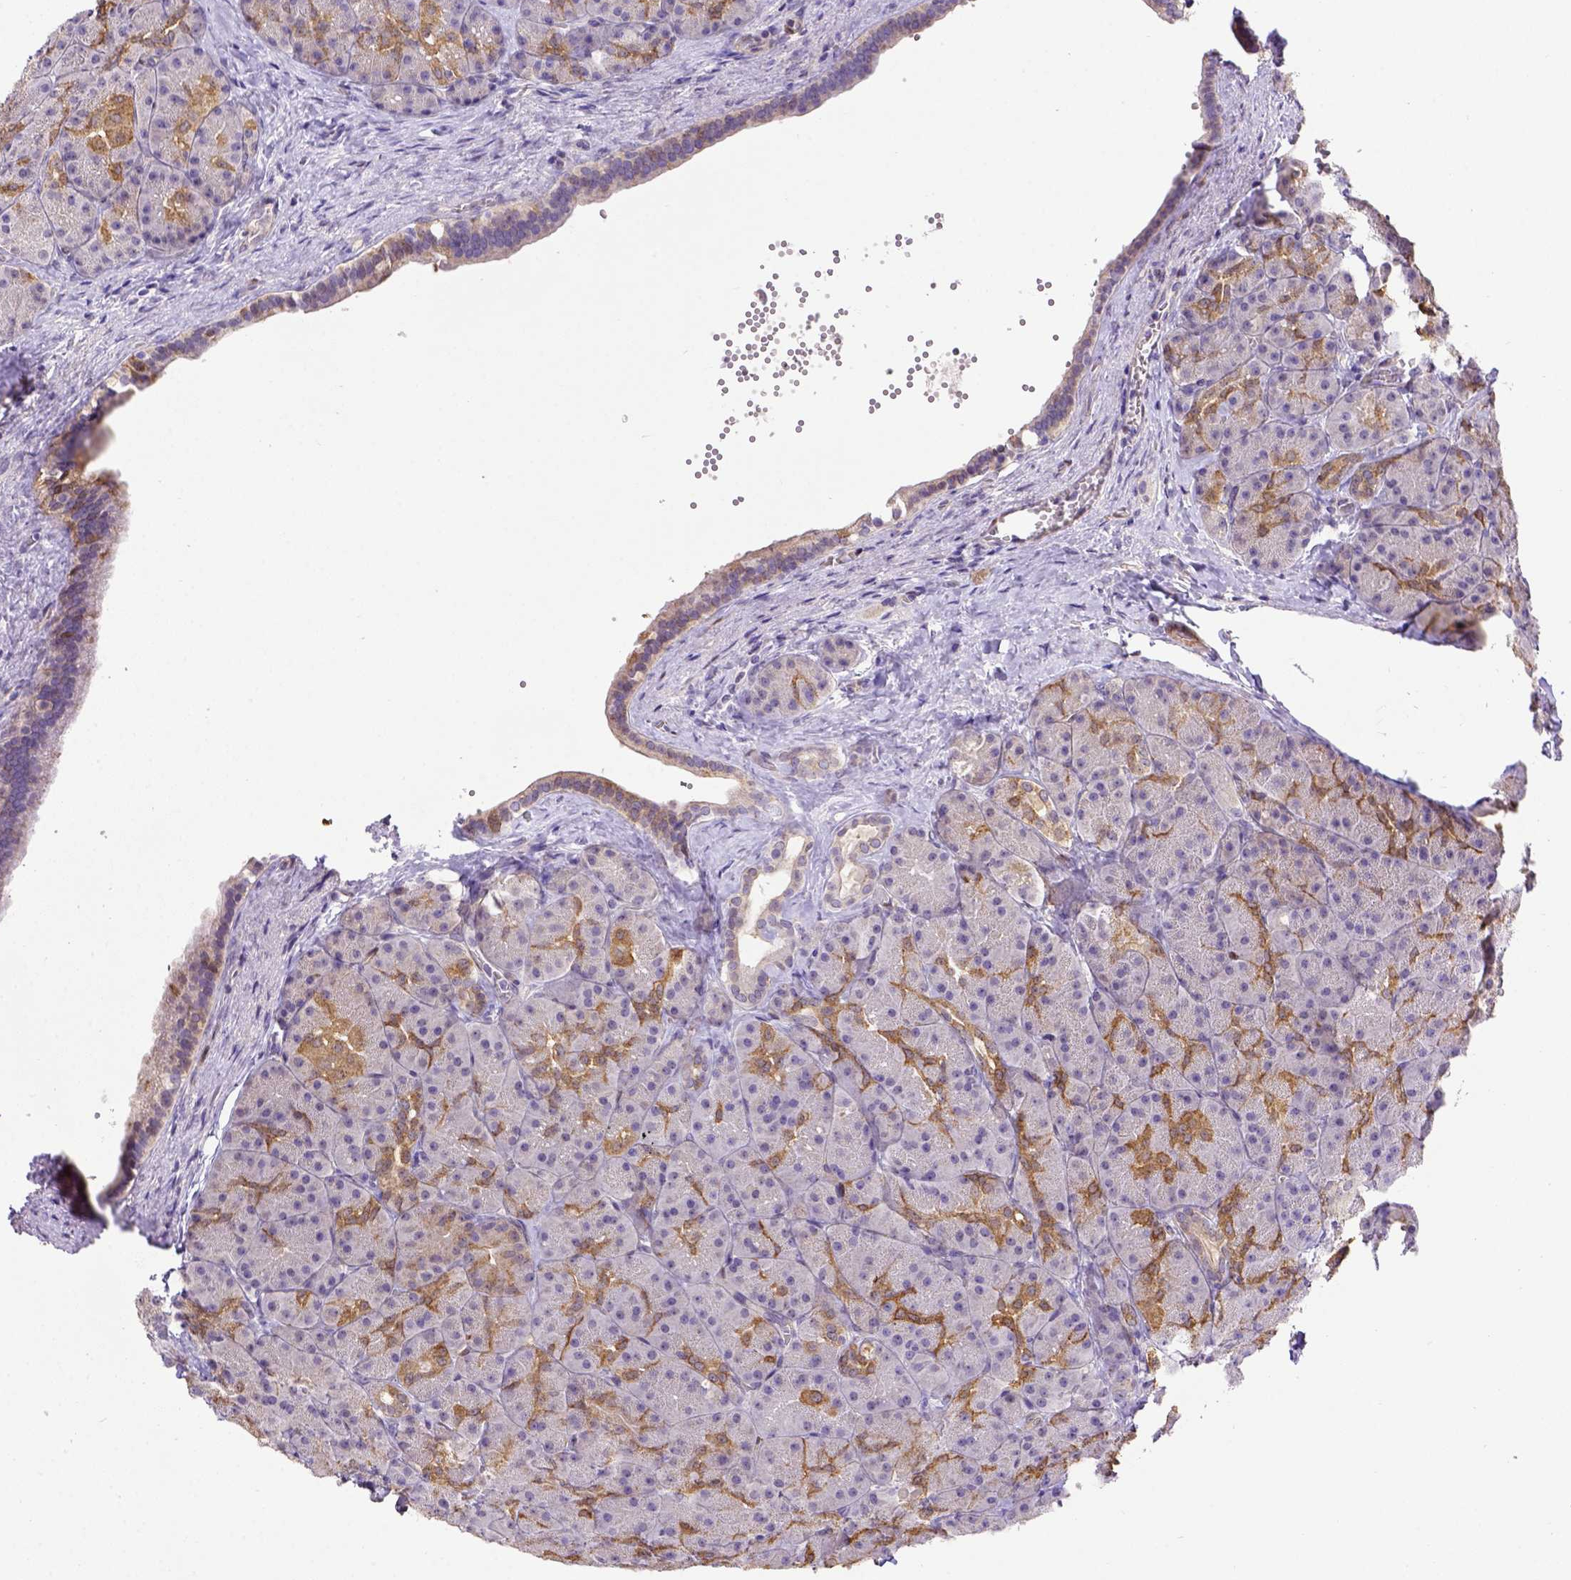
{"staining": {"intensity": "moderate", "quantity": "25%-75%", "location": "cytoplasmic/membranous"}, "tissue": "pancreas", "cell_type": "Exocrine glandular cells", "image_type": "normal", "snomed": [{"axis": "morphology", "description": "Normal tissue, NOS"}, {"axis": "topography", "description": "Pancreas"}], "caption": "Protein staining of benign pancreas displays moderate cytoplasmic/membranous positivity in approximately 25%-75% of exocrine glandular cells. Ihc stains the protein in brown and the nuclei are stained blue.", "gene": "BTN1A1", "patient": {"sex": "male", "age": 57}}